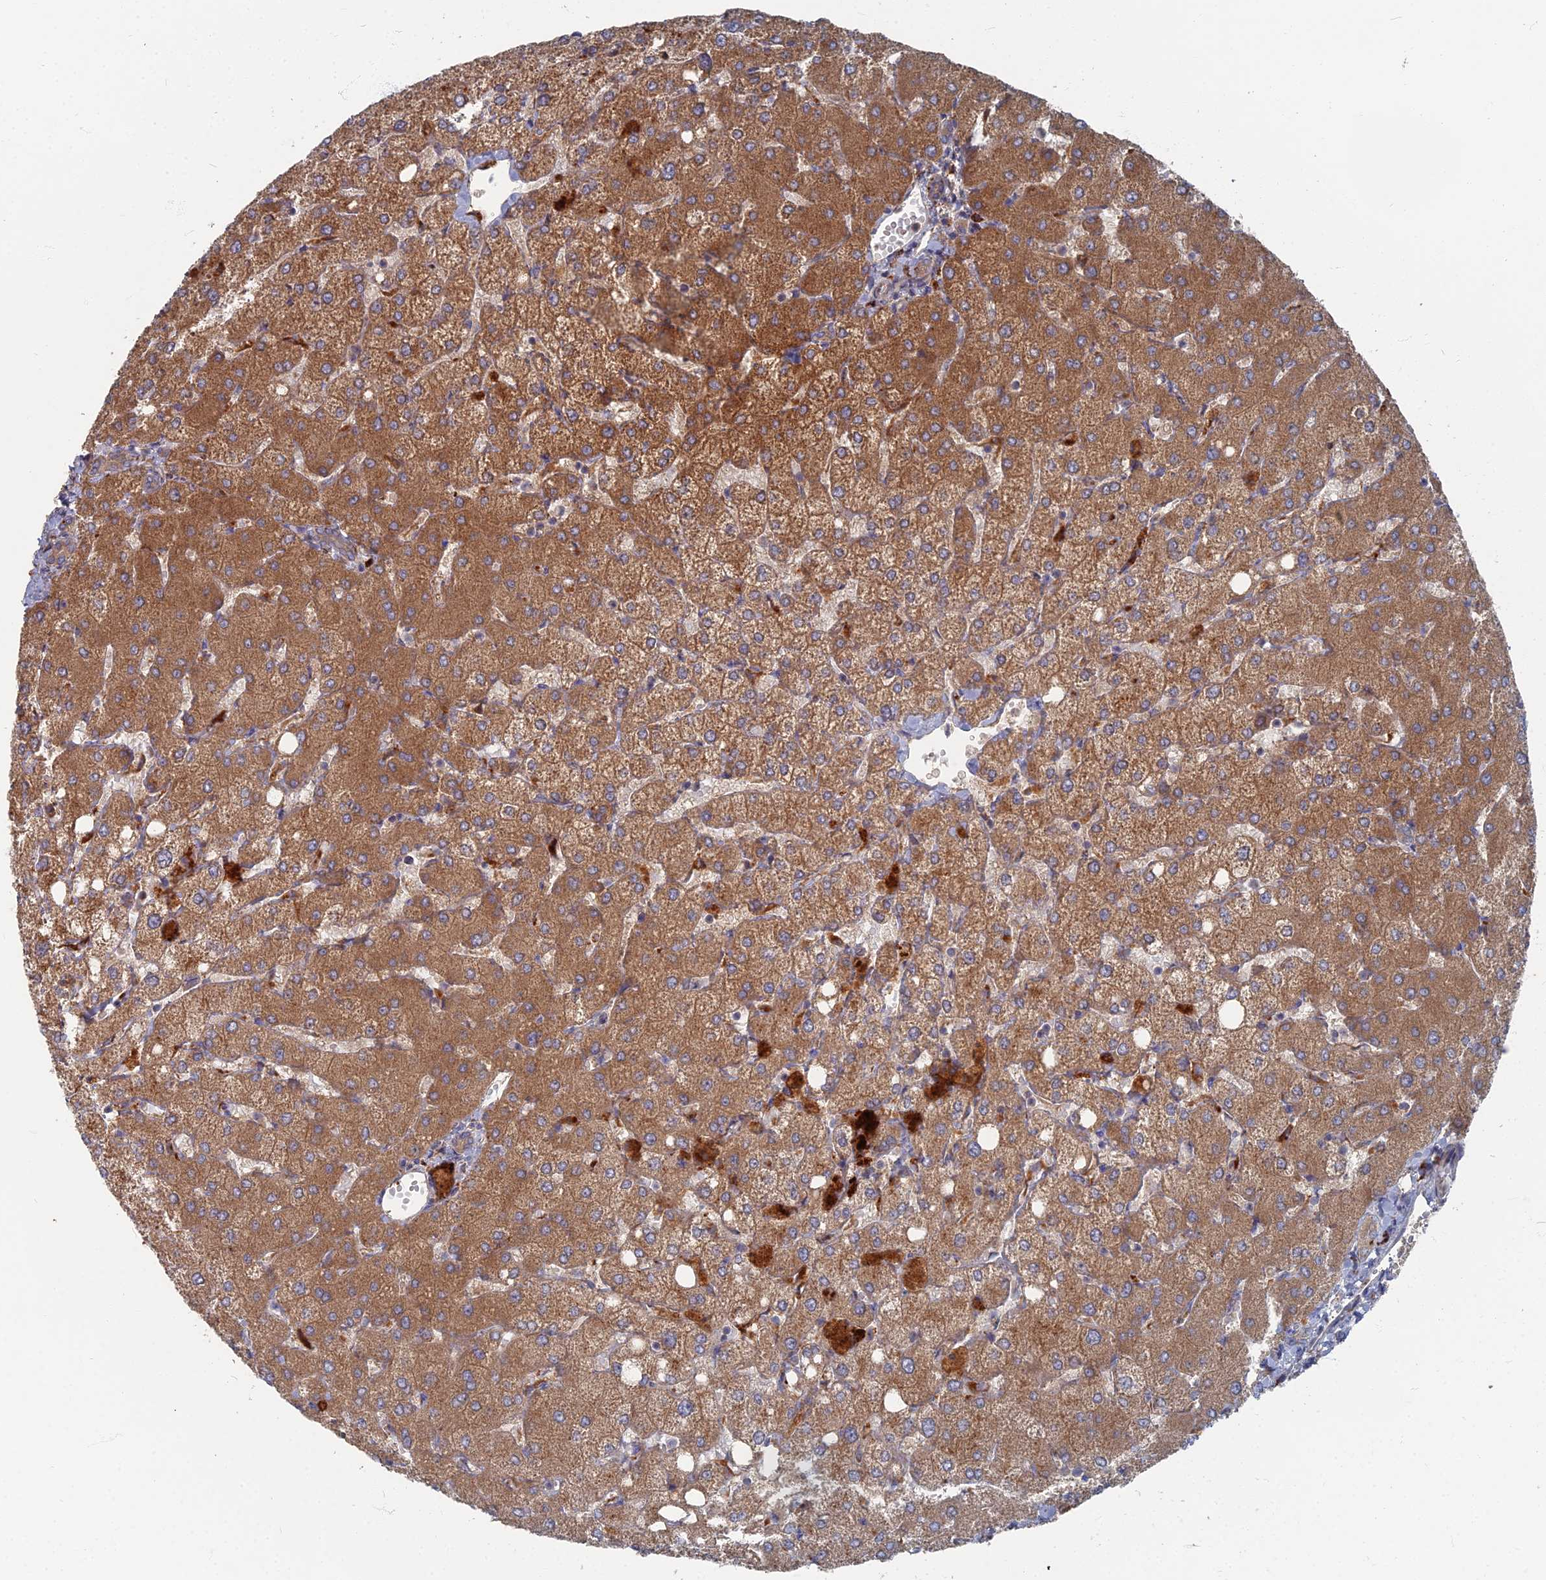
{"staining": {"intensity": "moderate", "quantity": ">75%", "location": "cytoplasmic/membranous"}, "tissue": "liver", "cell_type": "Cholangiocytes", "image_type": "normal", "snomed": [{"axis": "morphology", "description": "Normal tissue, NOS"}, {"axis": "topography", "description": "Liver"}], "caption": "Liver stained with a protein marker displays moderate staining in cholangiocytes.", "gene": "PPCDC", "patient": {"sex": "female", "age": 54}}